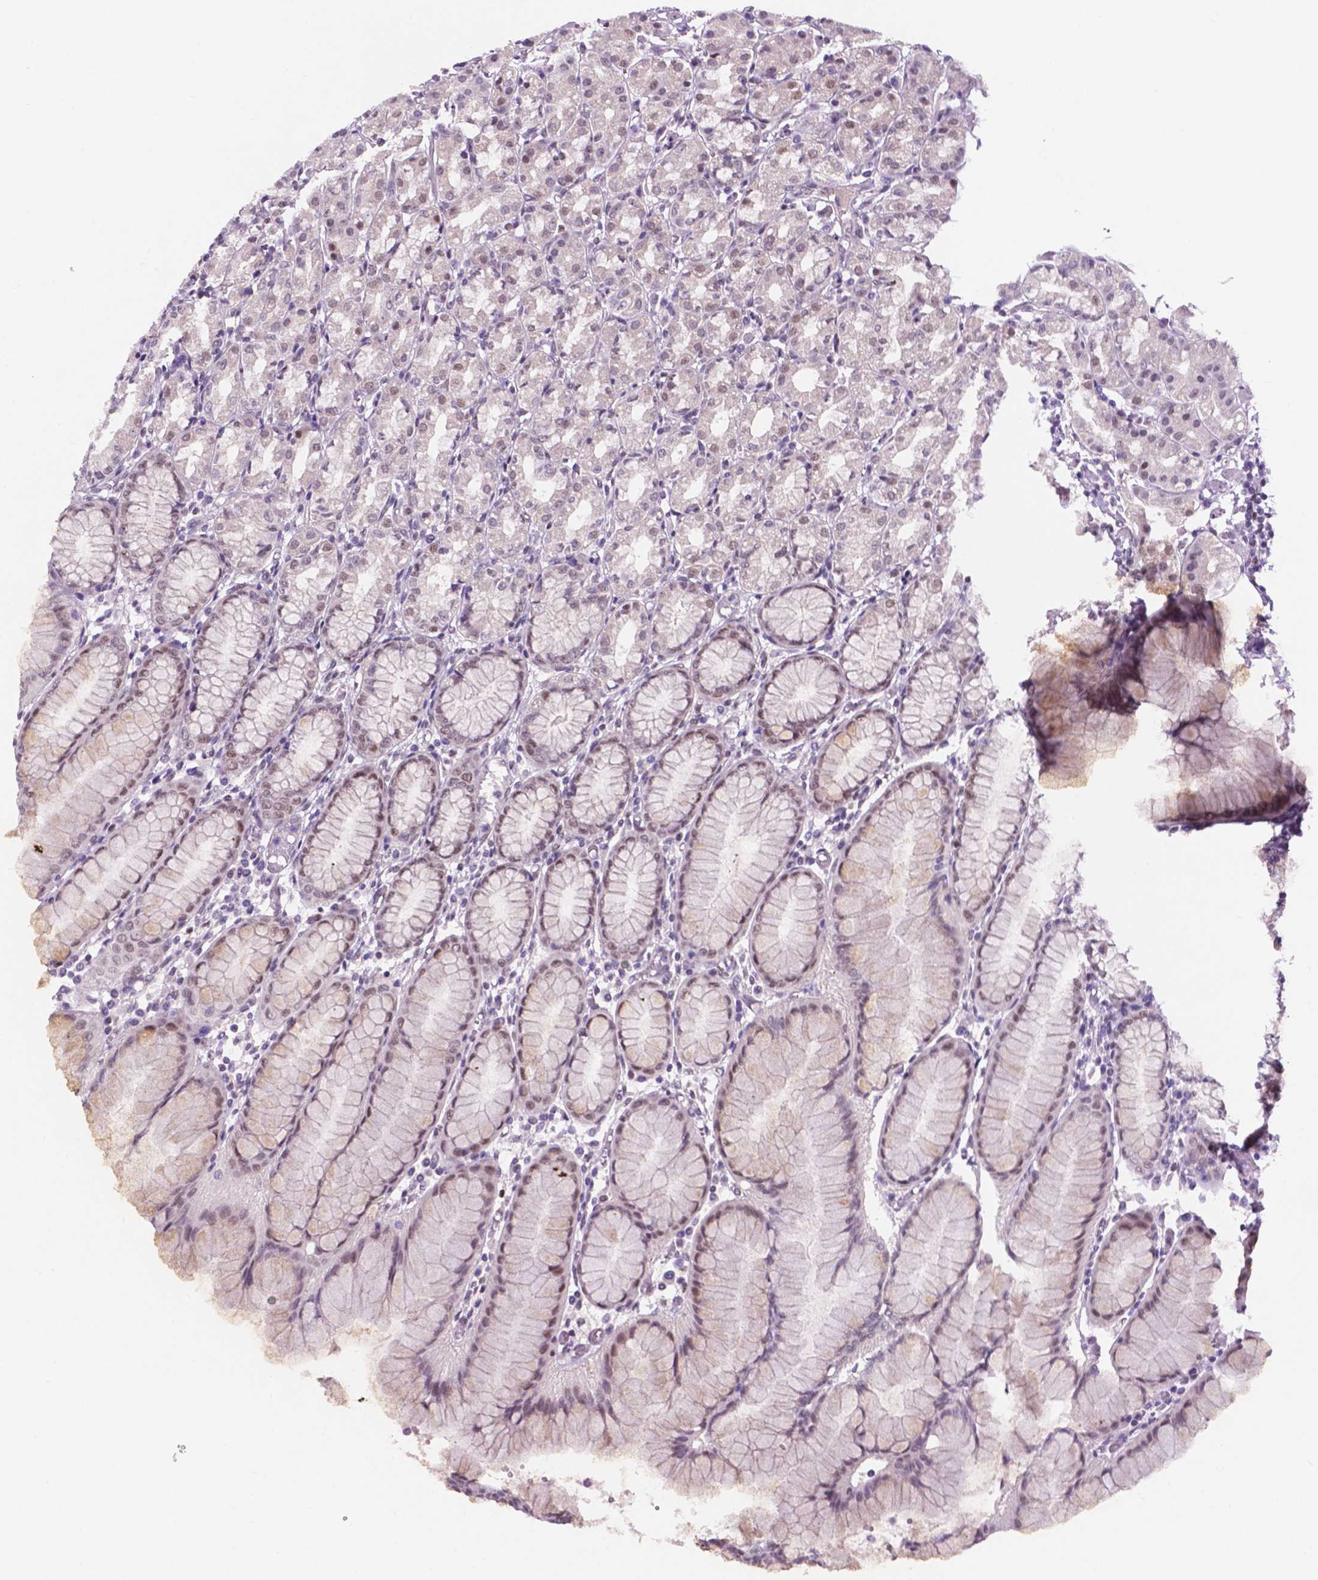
{"staining": {"intensity": "weak", "quantity": "<25%", "location": "nuclear"}, "tissue": "stomach", "cell_type": "Glandular cells", "image_type": "normal", "snomed": [{"axis": "morphology", "description": "Normal tissue, NOS"}, {"axis": "topography", "description": "Stomach"}], "caption": "The photomicrograph demonstrates no staining of glandular cells in unremarkable stomach.", "gene": "FAM50B", "patient": {"sex": "female", "age": 57}}